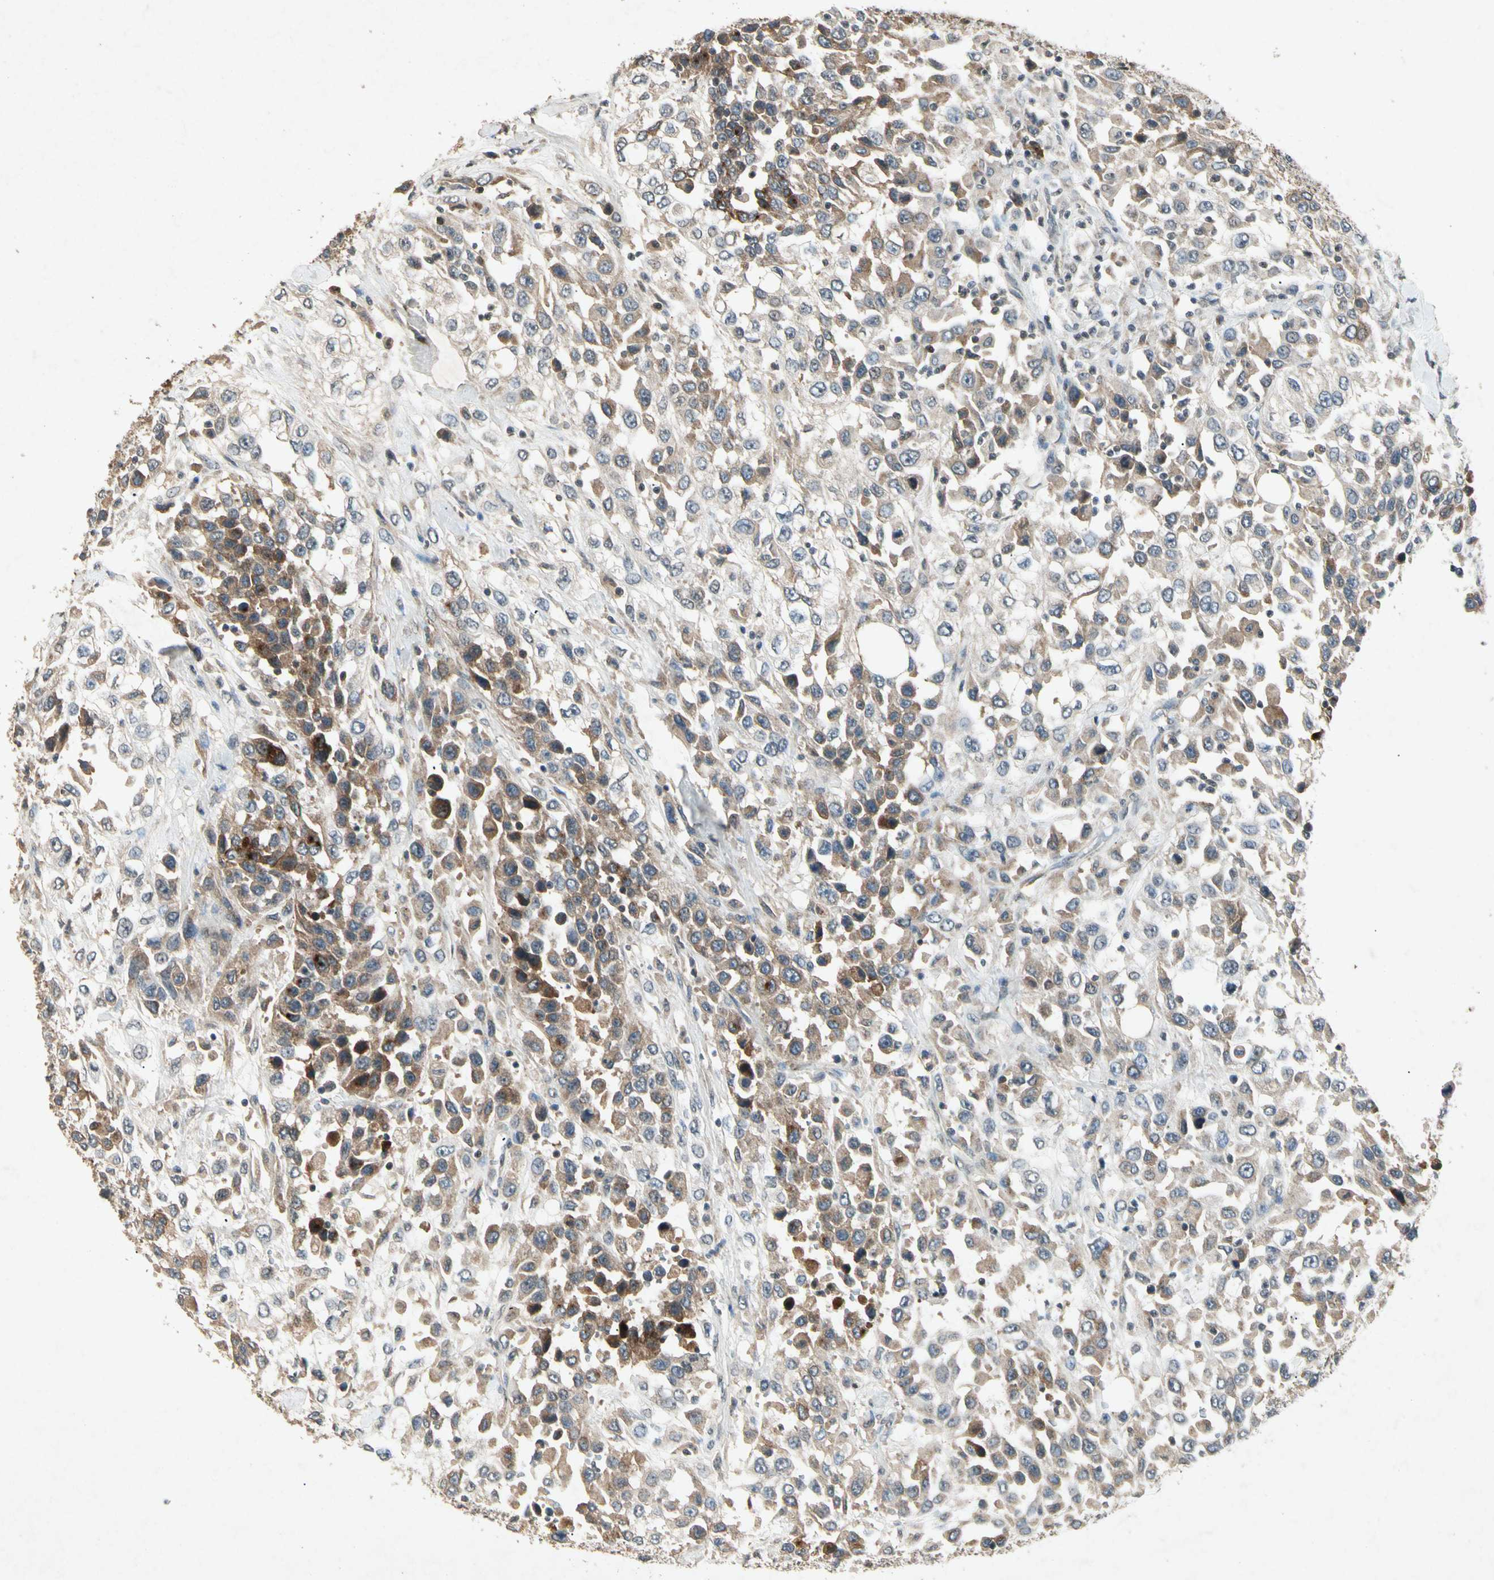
{"staining": {"intensity": "moderate", "quantity": "25%-75%", "location": "cytoplasmic/membranous"}, "tissue": "urothelial cancer", "cell_type": "Tumor cells", "image_type": "cancer", "snomed": [{"axis": "morphology", "description": "Urothelial carcinoma, High grade"}, {"axis": "topography", "description": "Urinary bladder"}], "caption": "Urothelial cancer stained with a protein marker shows moderate staining in tumor cells.", "gene": "CP", "patient": {"sex": "female", "age": 80}}